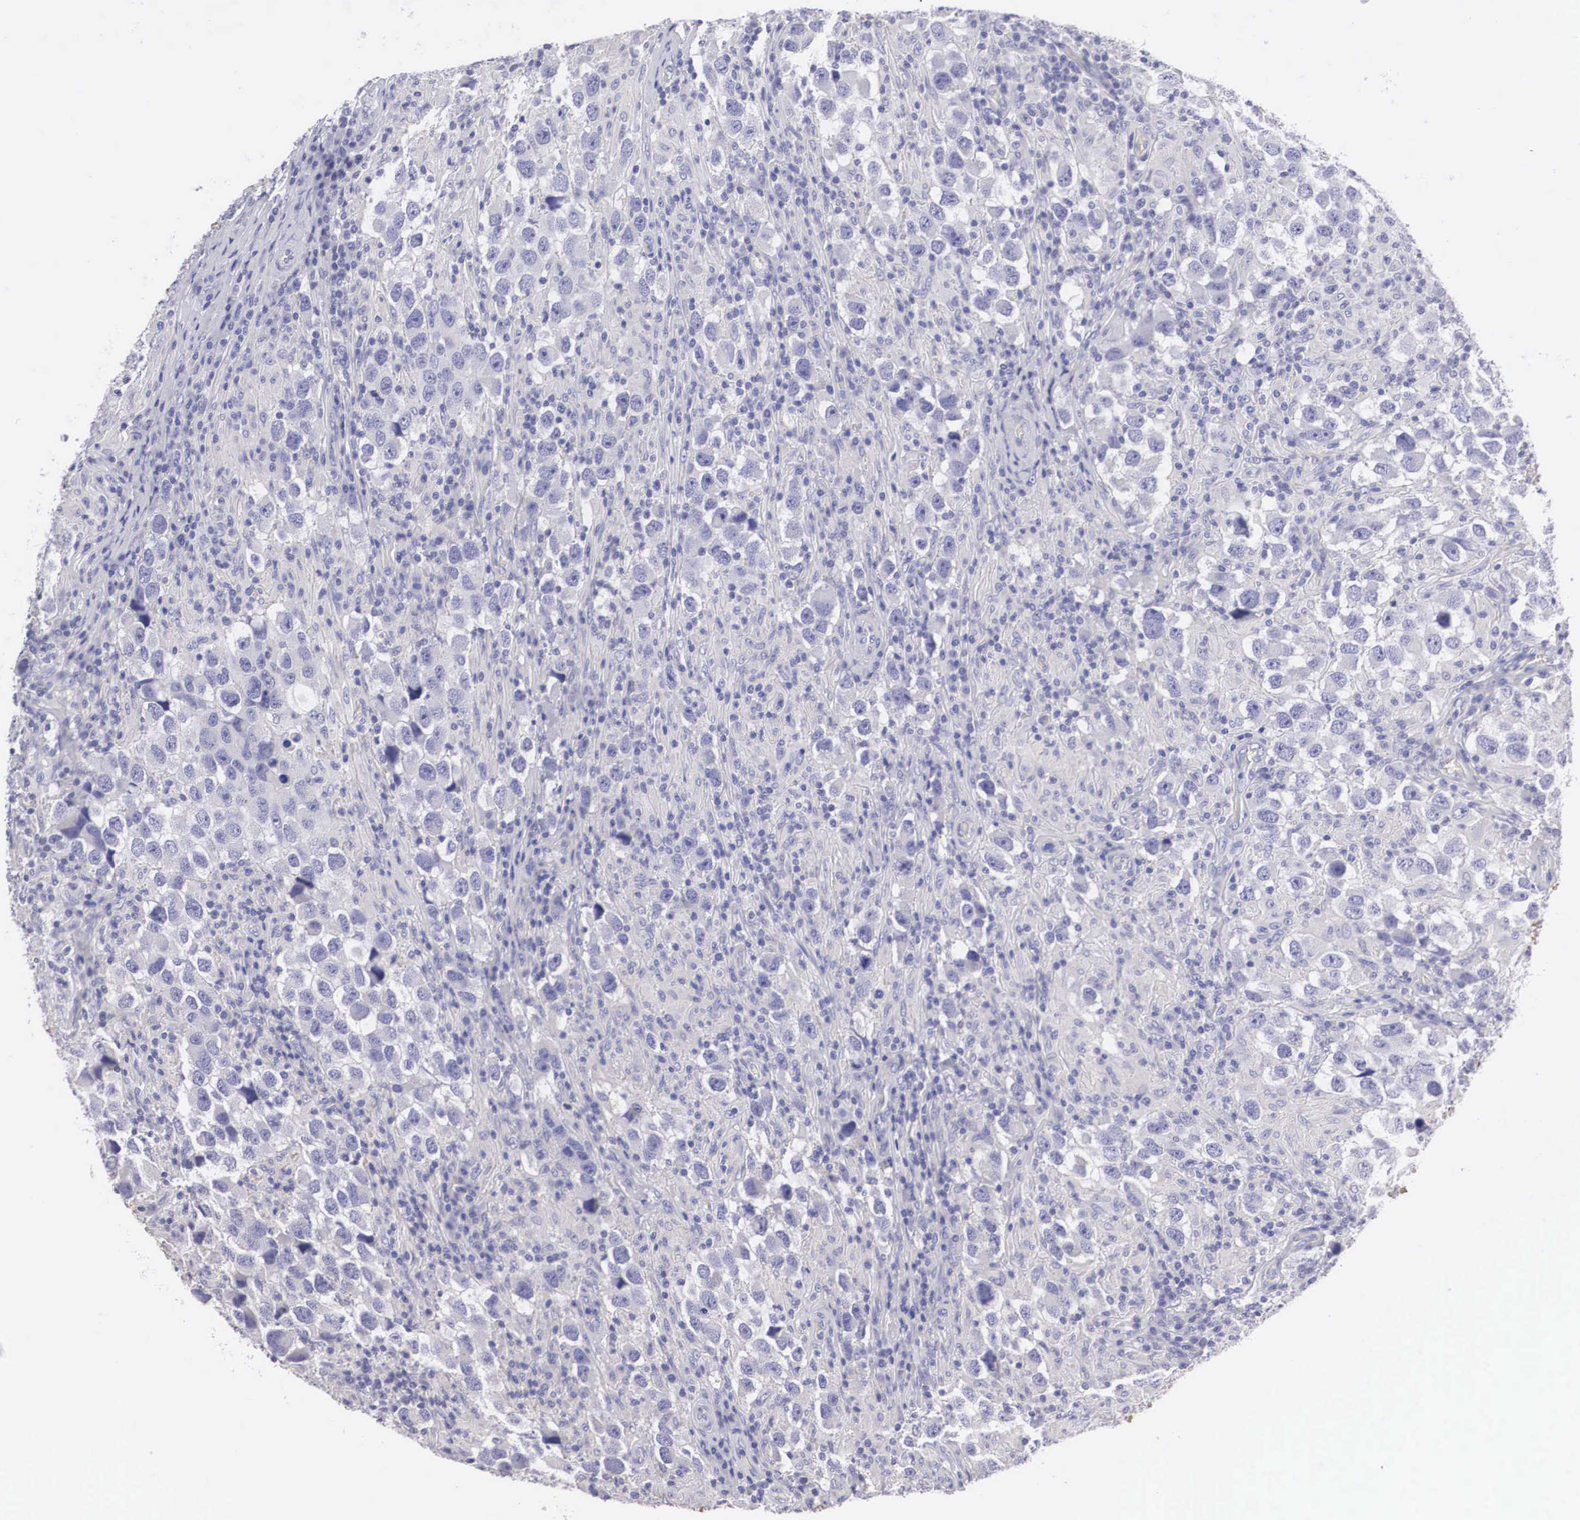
{"staining": {"intensity": "negative", "quantity": "none", "location": "none"}, "tissue": "testis cancer", "cell_type": "Tumor cells", "image_type": "cancer", "snomed": [{"axis": "morphology", "description": "Carcinoma, Embryonal, NOS"}, {"axis": "topography", "description": "Testis"}], "caption": "Immunohistochemical staining of testis cancer (embryonal carcinoma) reveals no significant expression in tumor cells.", "gene": "CLU", "patient": {"sex": "male", "age": 21}}